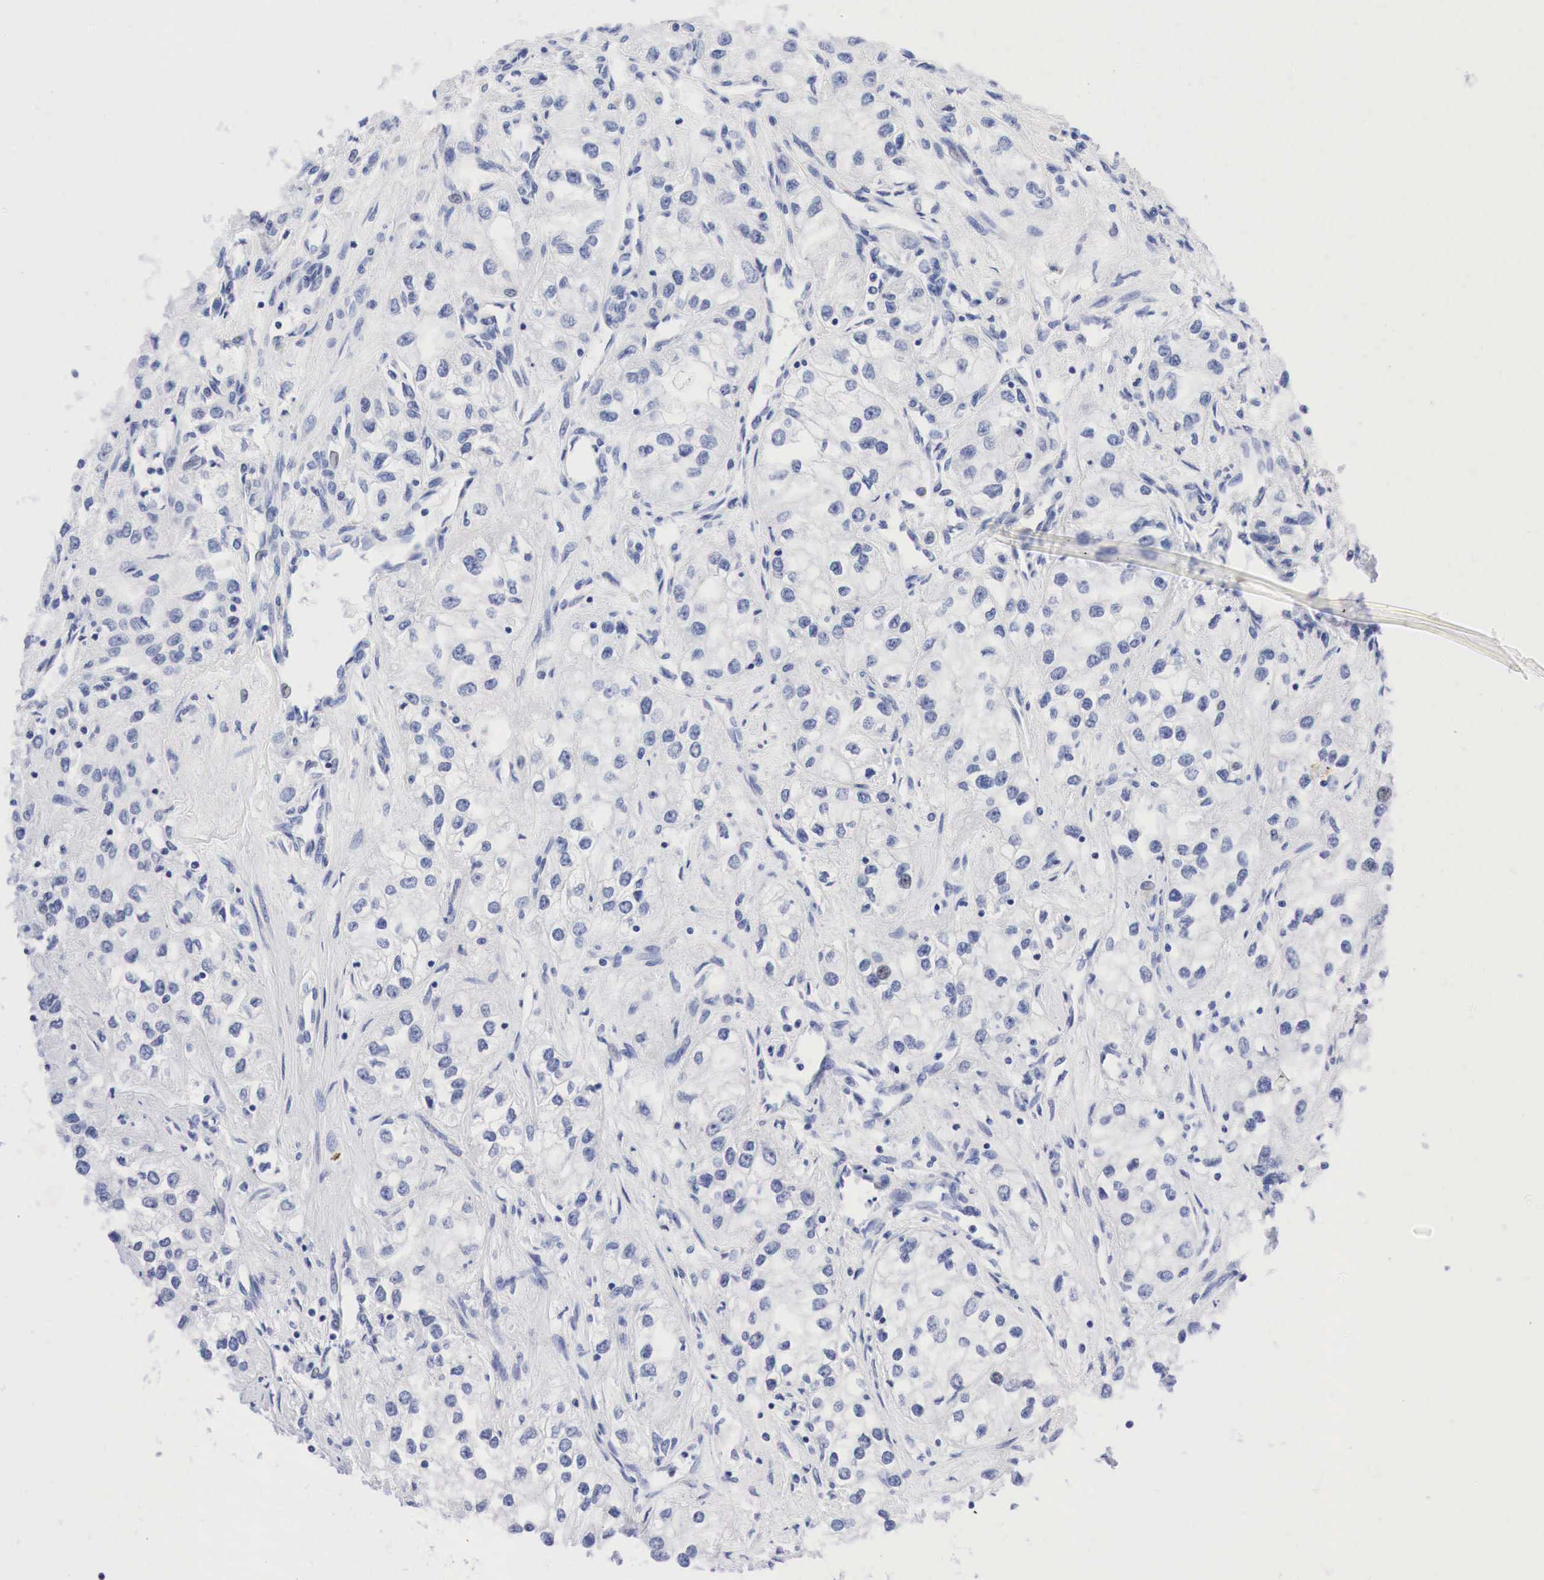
{"staining": {"intensity": "weak", "quantity": "<25%", "location": "nuclear"}, "tissue": "renal cancer", "cell_type": "Tumor cells", "image_type": "cancer", "snomed": [{"axis": "morphology", "description": "Adenocarcinoma, NOS"}, {"axis": "topography", "description": "Kidney"}], "caption": "Tumor cells show no significant positivity in renal adenocarcinoma.", "gene": "NKX2-1", "patient": {"sex": "male", "age": 57}}